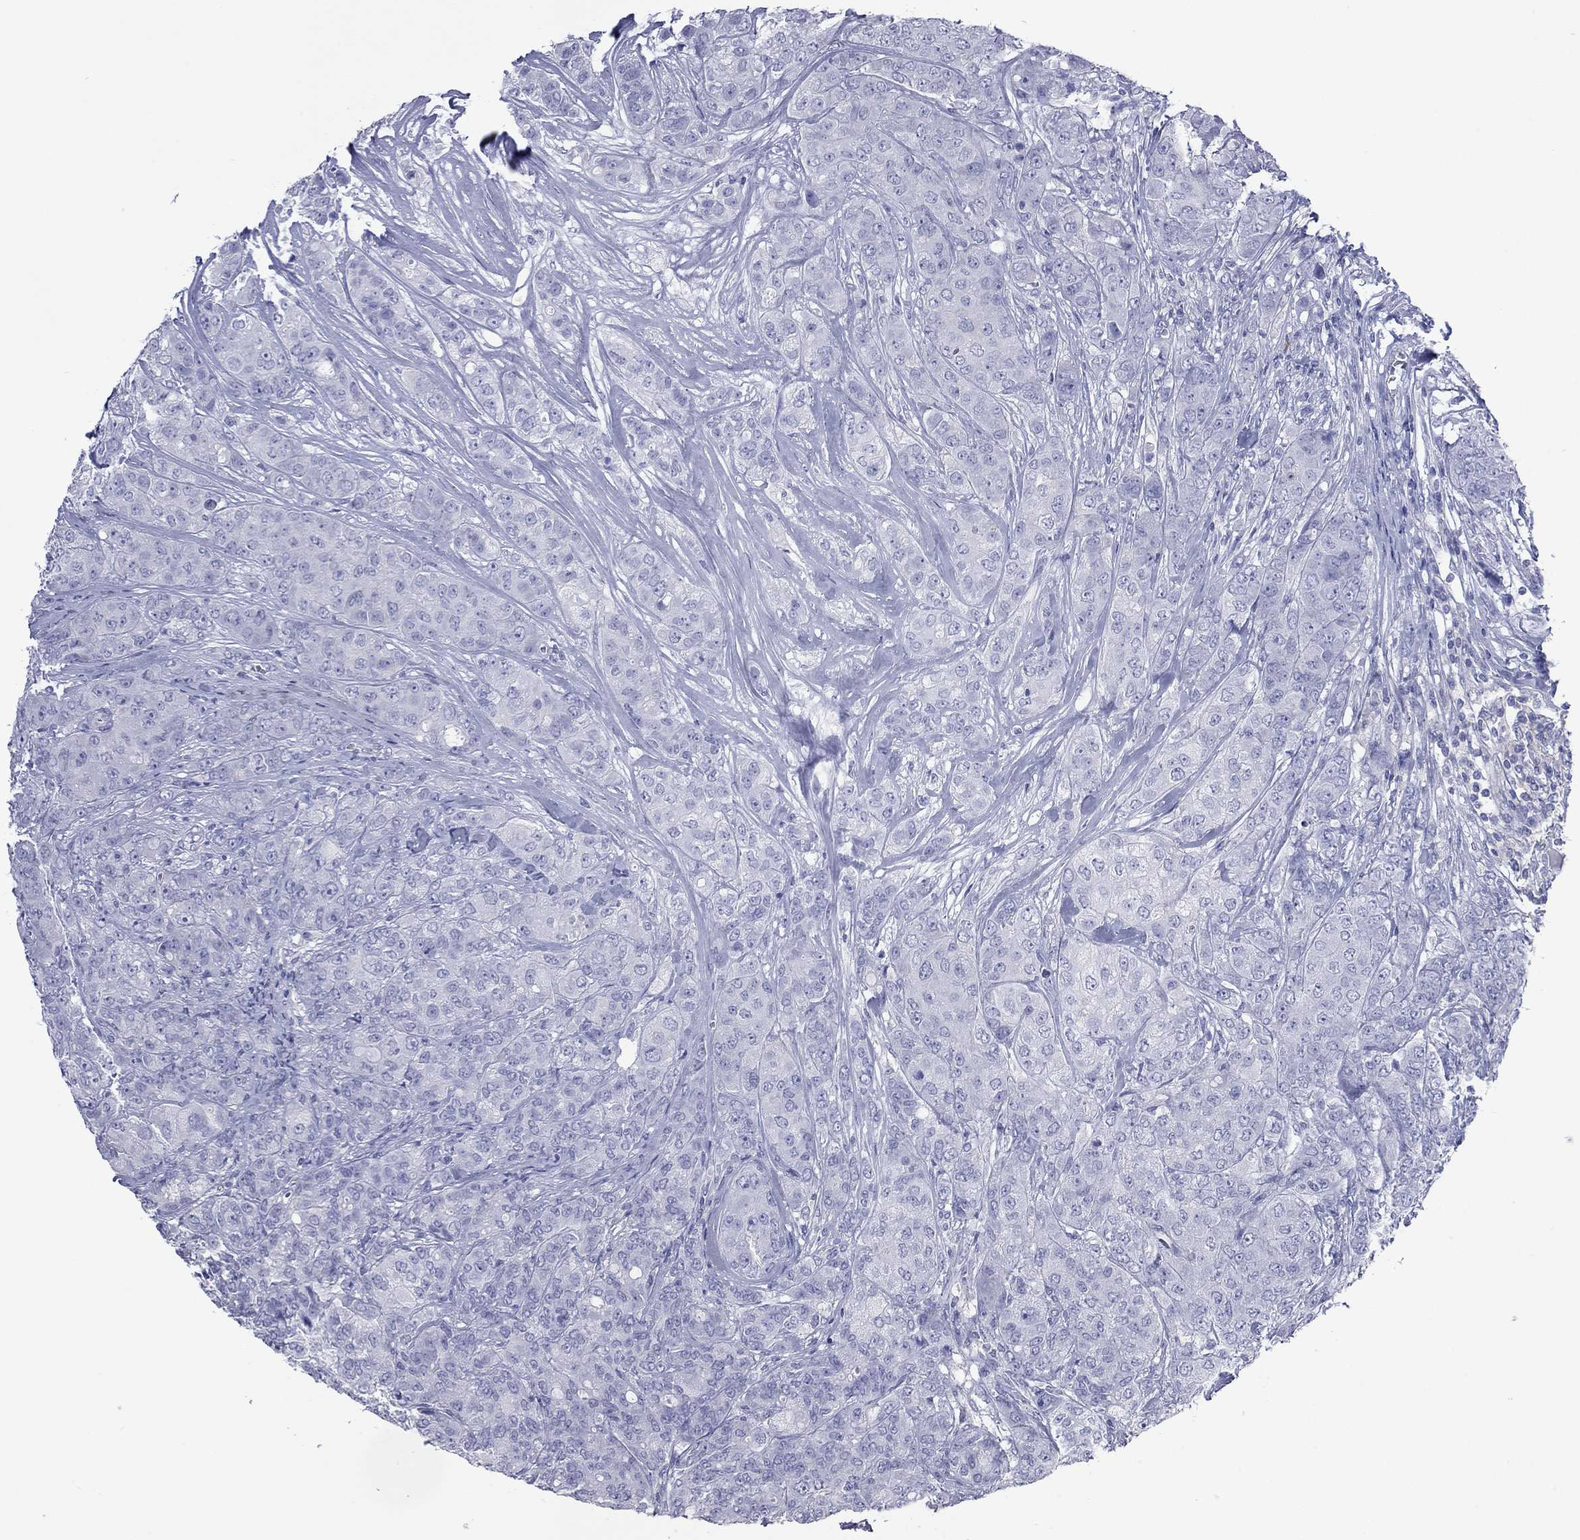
{"staining": {"intensity": "negative", "quantity": "none", "location": "none"}, "tissue": "breast cancer", "cell_type": "Tumor cells", "image_type": "cancer", "snomed": [{"axis": "morphology", "description": "Duct carcinoma"}, {"axis": "topography", "description": "Breast"}], "caption": "Tumor cells show no significant protein positivity in breast cancer (infiltrating ductal carcinoma).", "gene": "ACTL7B", "patient": {"sex": "female", "age": 43}}